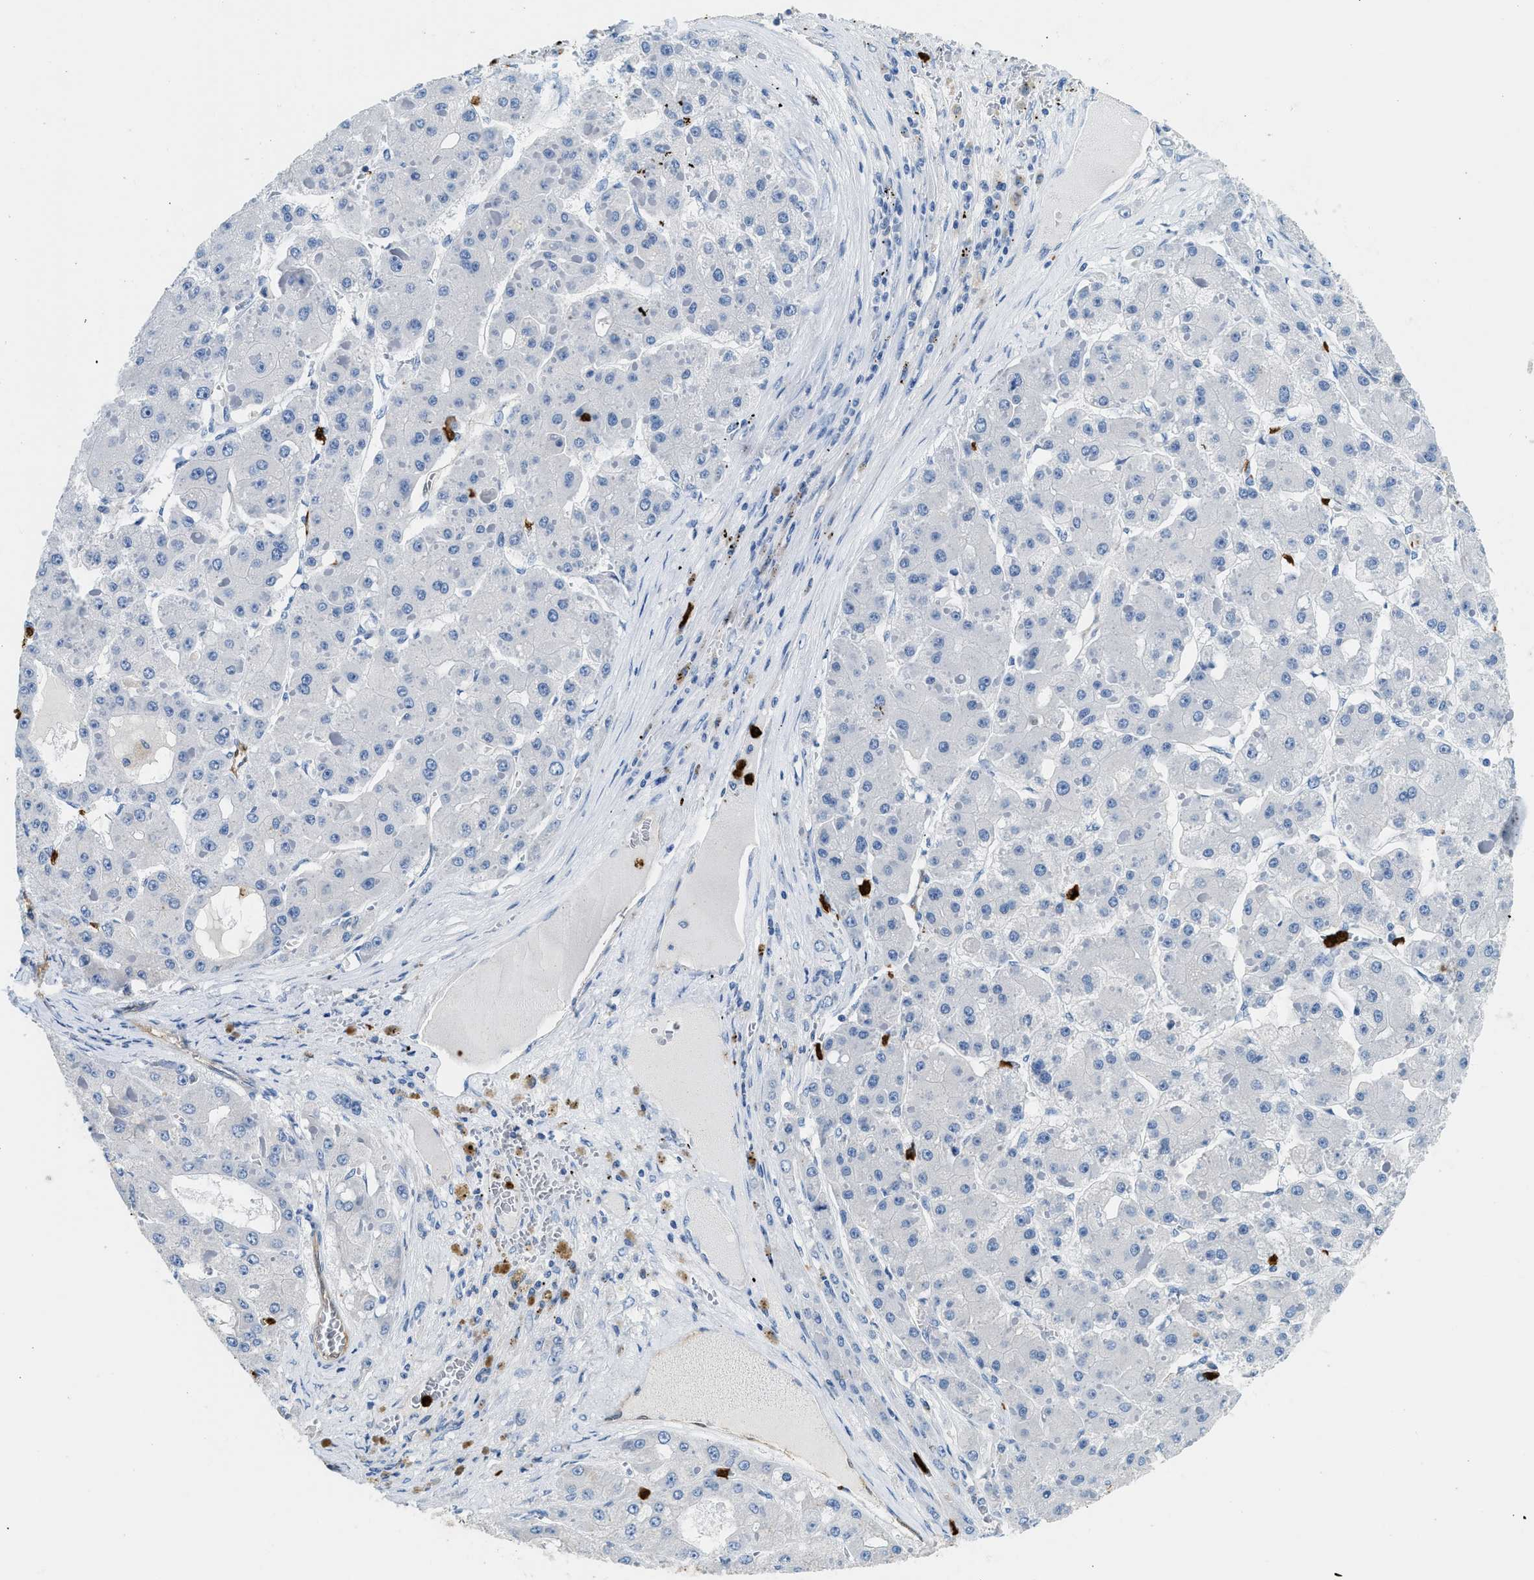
{"staining": {"intensity": "negative", "quantity": "none", "location": "none"}, "tissue": "liver cancer", "cell_type": "Tumor cells", "image_type": "cancer", "snomed": [{"axis": "morphology", "description": "Carcinoma, Hepatocellular, NOS"}, {"axis": "topography", "description": "Liver"}], "caption": "Tumor cells show no significant expression in liver hepatocellular carcinoma. (DAB (3,3'-diaminobenzidine) immunohistochemistry visualized using brightfield microscopy, high magnification).", "gene": "ANXA3", "patient": {"sex": "female", "age": 73}}